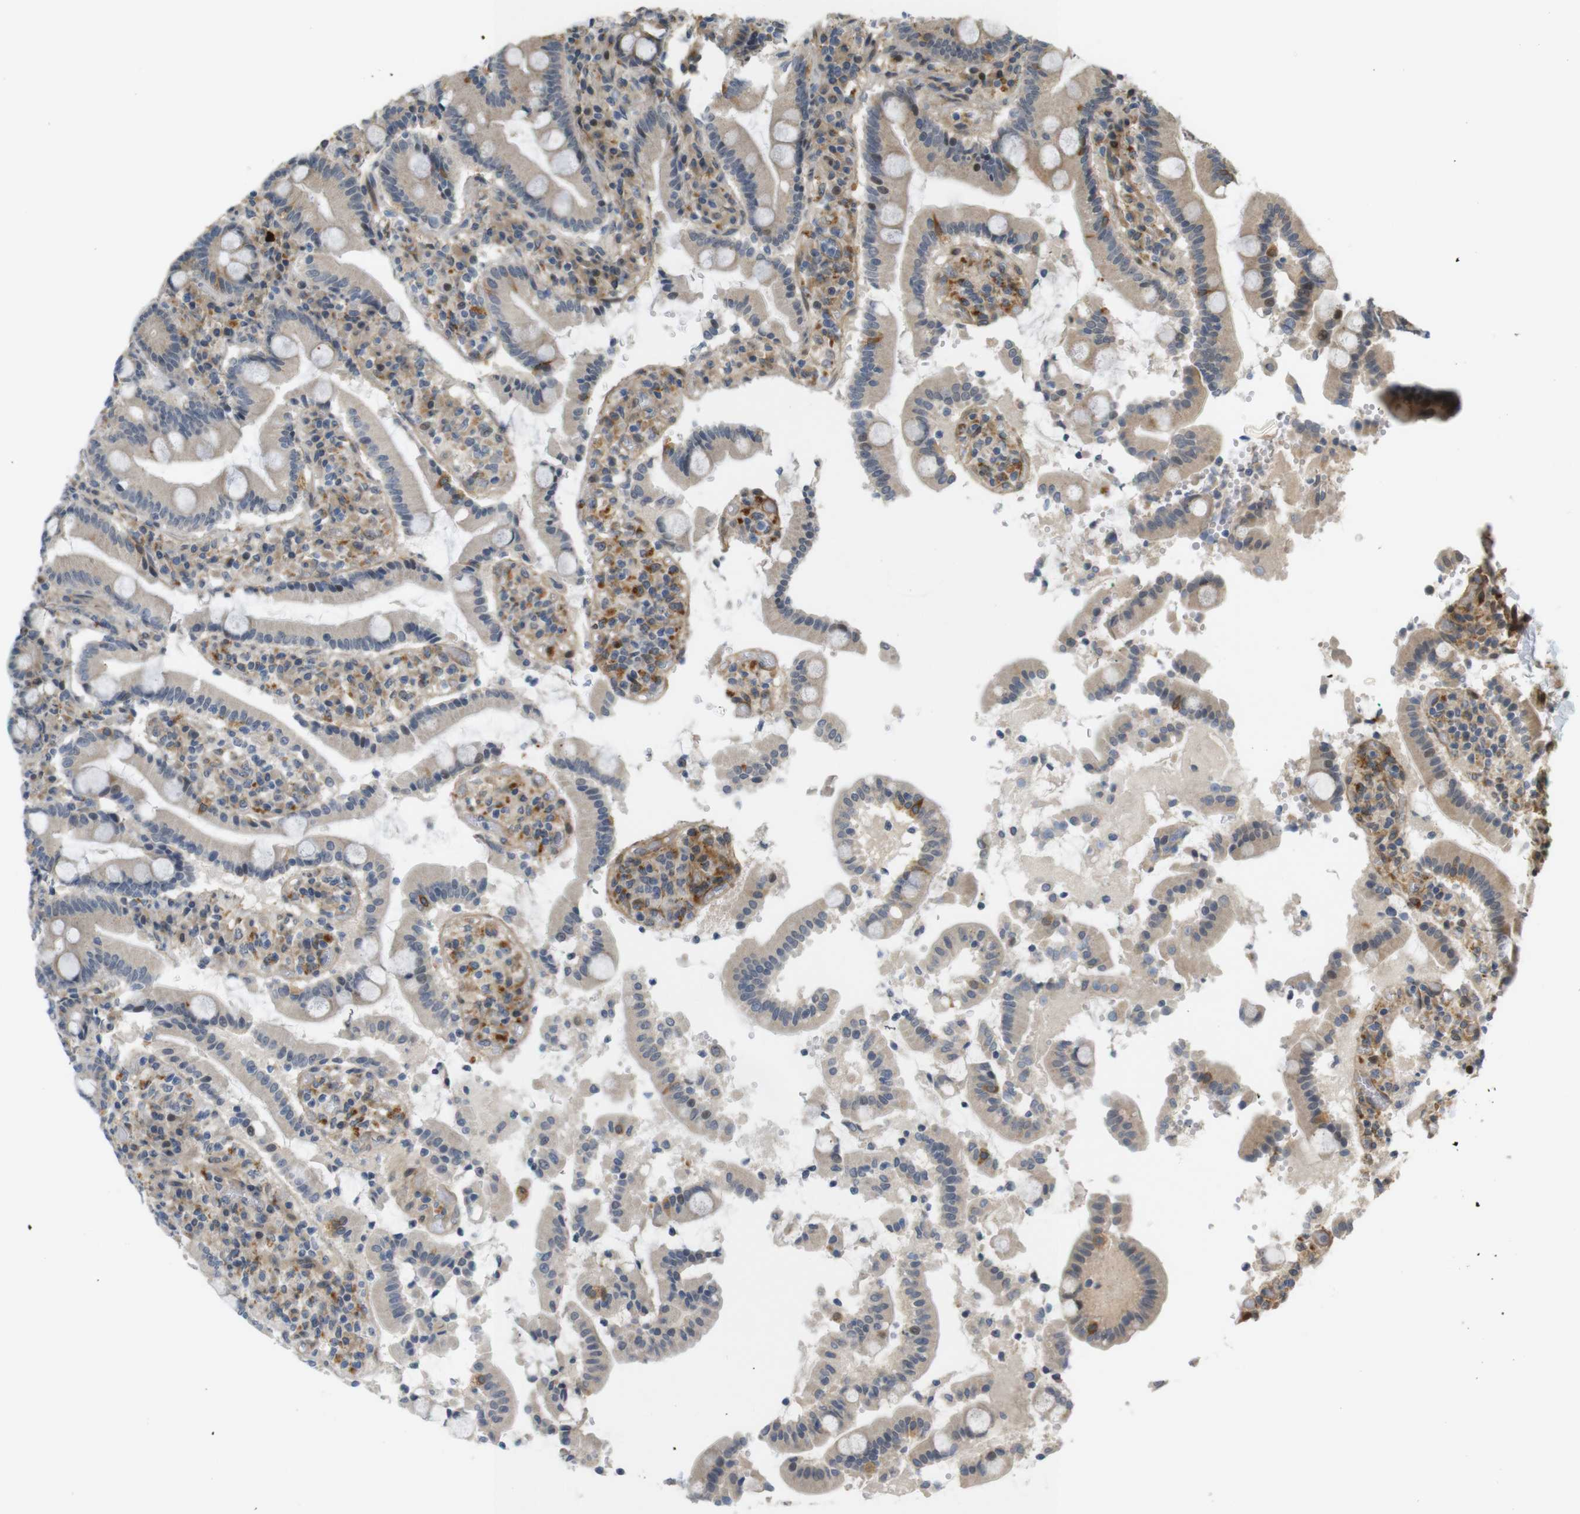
{"staining": {"intensity": "moderate", "quantity": "<25%", "location": "cytoplasmic/membranous"}, "tissue": "duodenum", "cell_type": "Glandular cells", "image_type": "normal", "snomed": [{"axis": "morphology", "description": "Normal tissue, NOS"}, {"axis": "topography", "description": "Small intestine, NOS"}], "caption": "A low amount of moderate cytoplasmic/membranous staining is appreciated in about <25% of glandular cells in unremarkable duodenum.", "gene": "TSPAN9", "patient": {"sex": "female", "age": 71}}